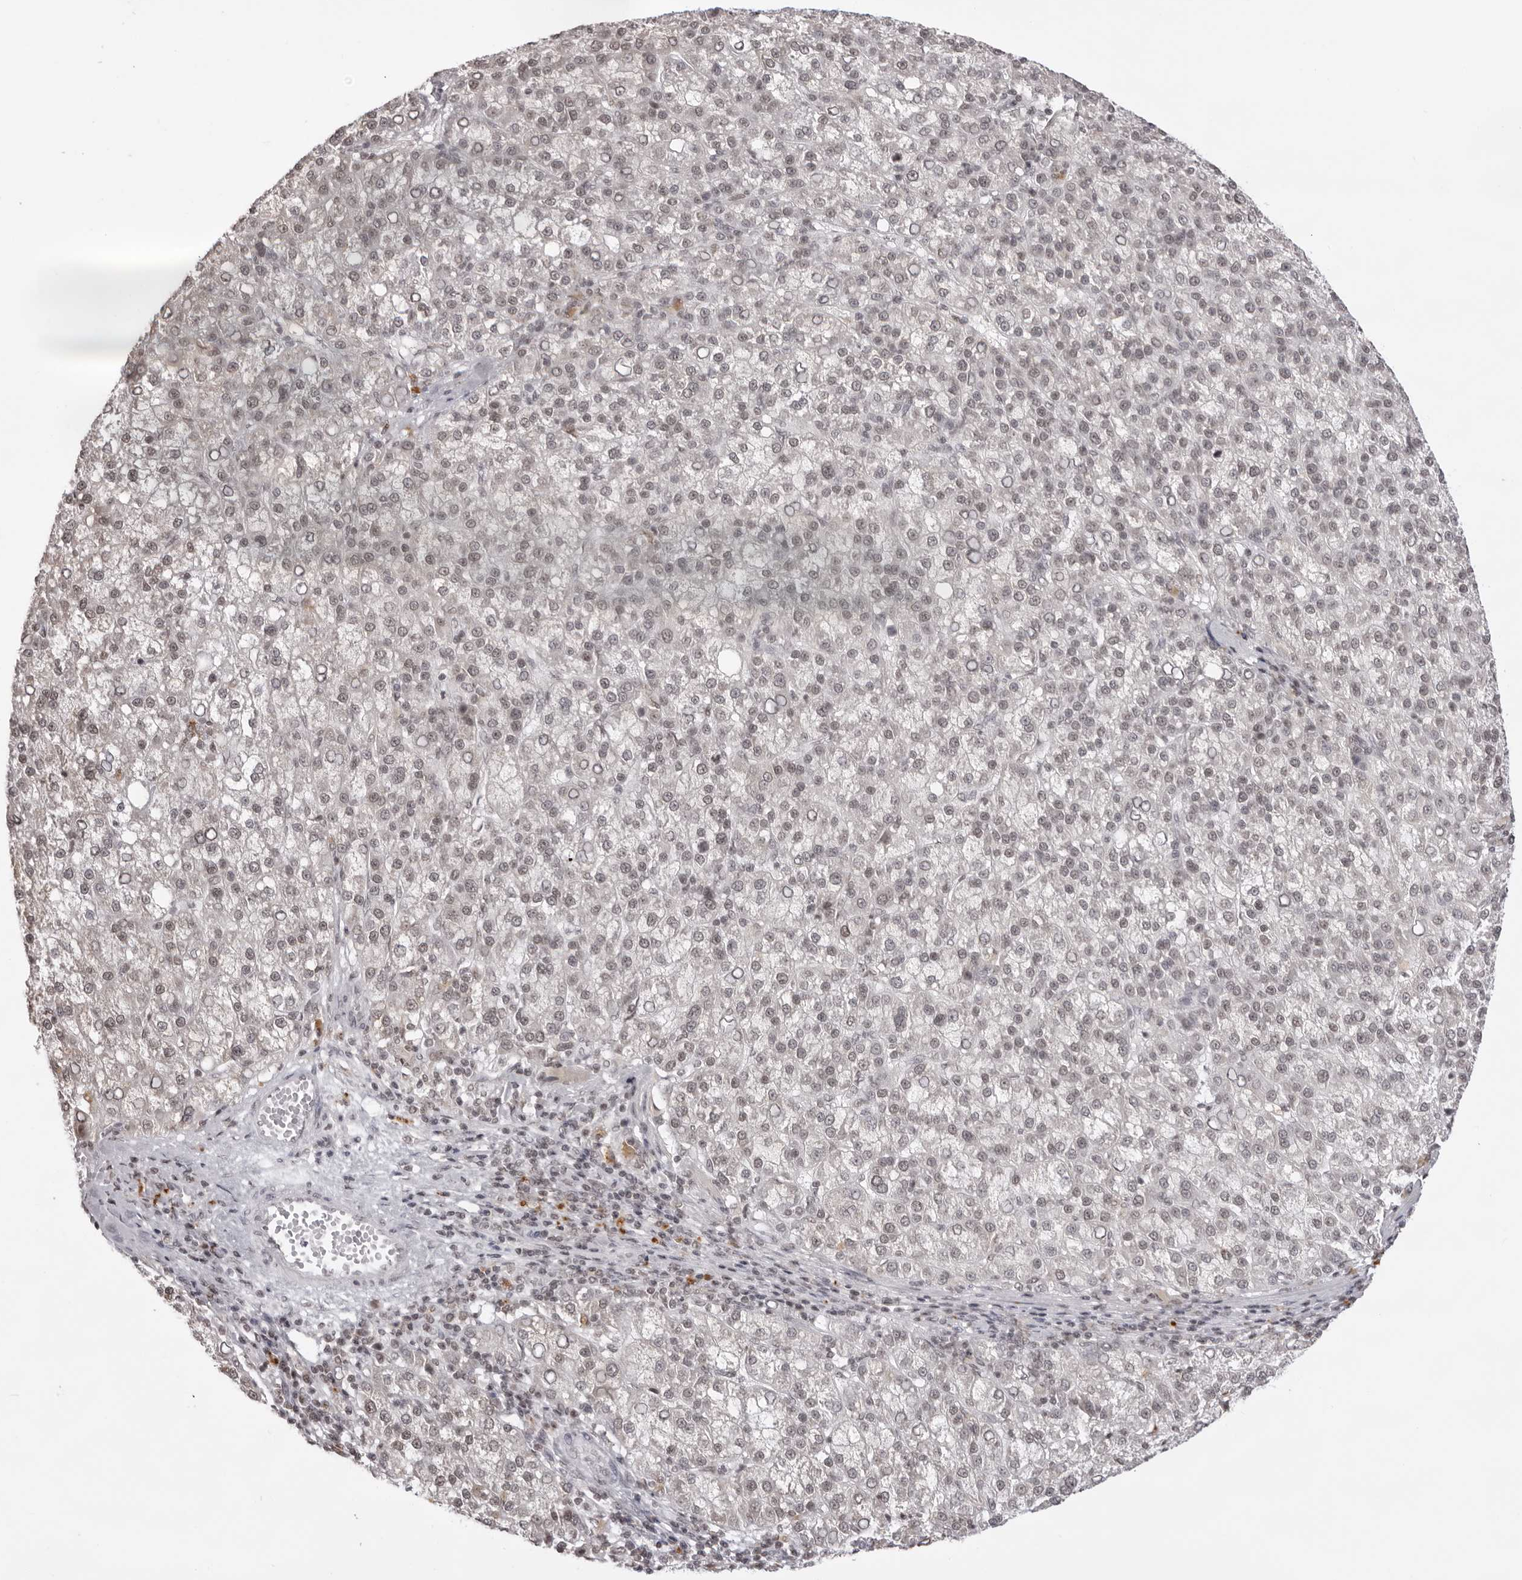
{"staining": {"intensity": "weak", "quantity": ">75%", "location": "nuclear"}, "tissue": "liver cancer", "cell_type": "Tumor cells", "image_type": "cancer", "snomed": [{"axis": "morphology", "description": "Carcinoma, Hepatocellular, NOS"}, {"axis": "topography", "description": "Liver"}], "caption": "Immunohistochemical staining of human liver cancer (hepatocellular carcinoma) reveals low levels of weak nuclear positivity in approximately >75% of tumor cells.", "gene": "NTM", "patient": {"sex": "female", "age": 58}}